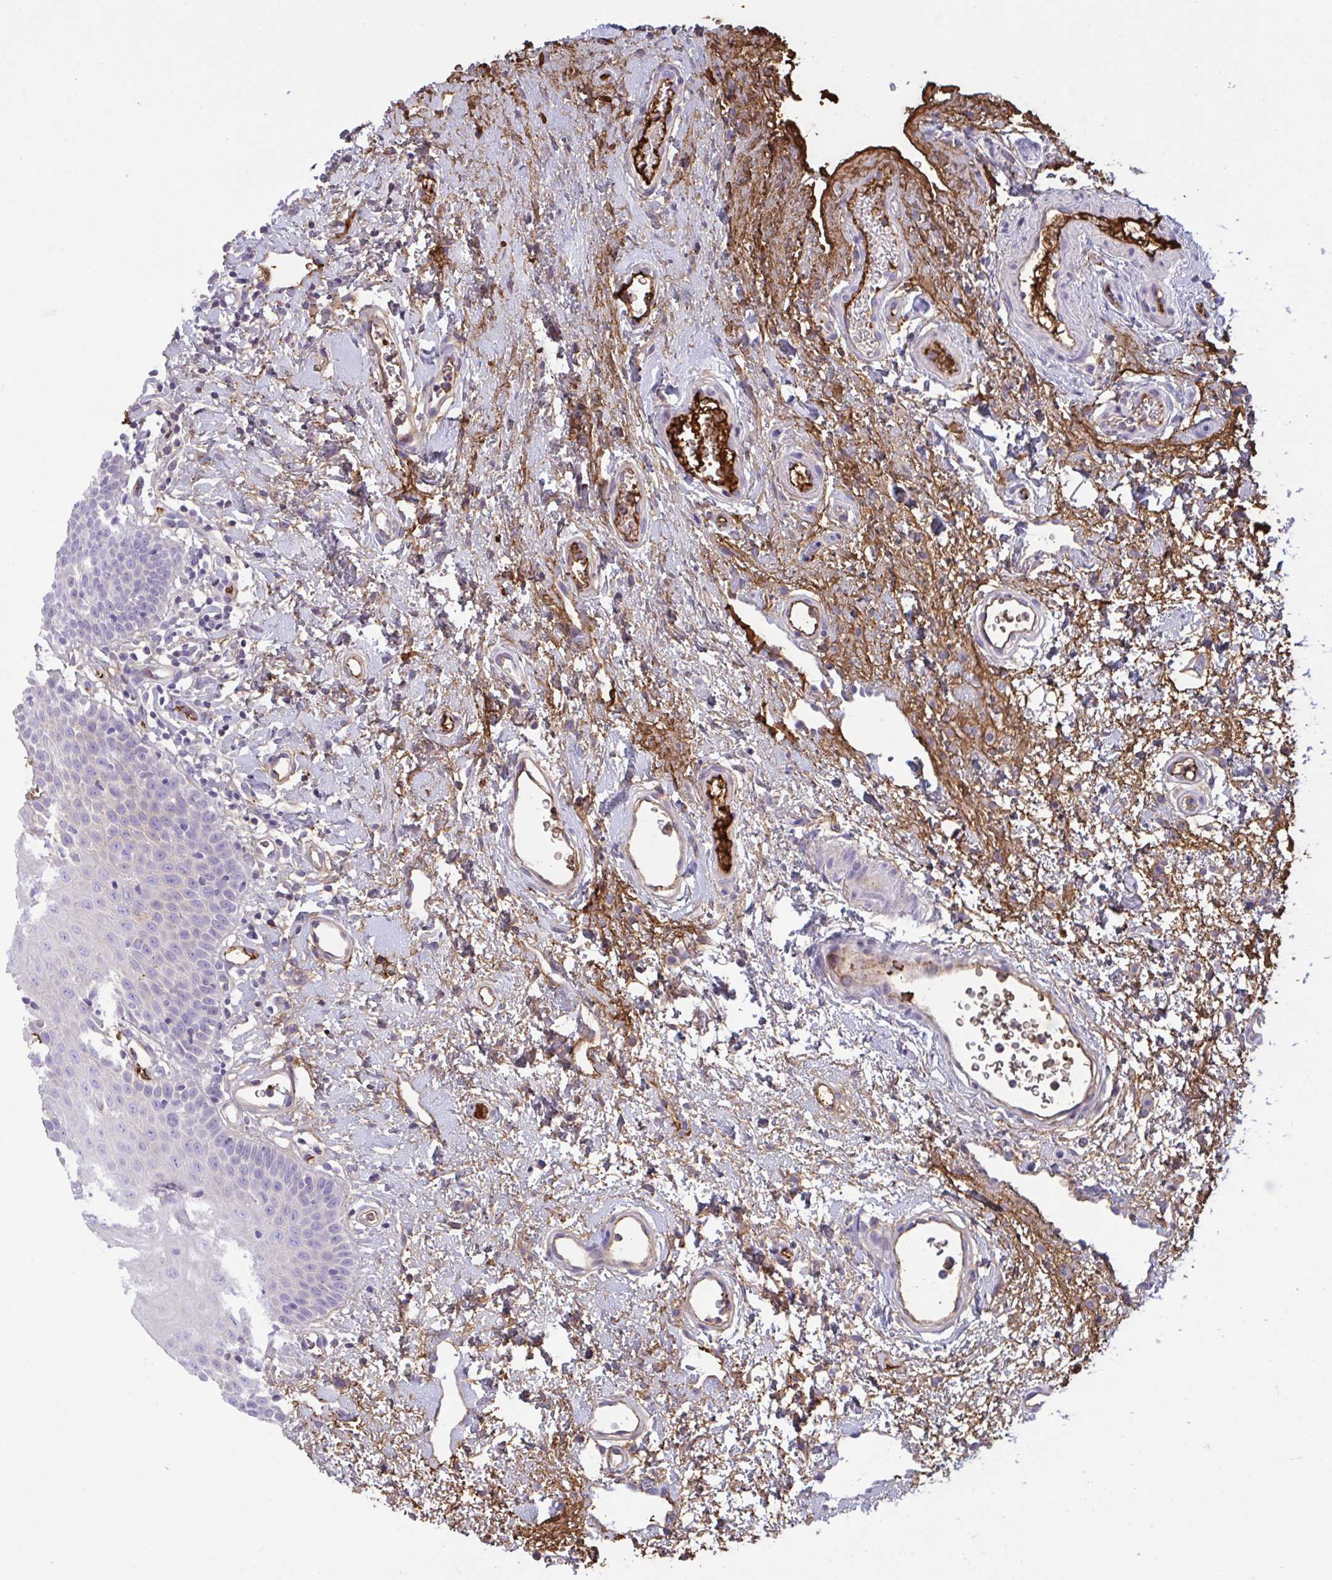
{"staining": {"intensity": "negative", "quantity": "none", "location": "none"}, "tissue": "oral mucosa", "cell_type": "Squamous epithelial cells", "image_type": "normal", "snomed": [{"axis": "morphology", "description": "Normal tissue, NOS"}, {"axis": "topography", "description": "Oral tissue"}, {"axis": "topography", "description": "Head-Neck"}], "caption": "Immunohistochemistry (IHC) micrograph of normal oral mucosa: oral mucosa stained with DAB (3,3'-diaminobenzidine) exhibits no significant protein staining in squamous epithelial cells.", "gene": "IL1R1", "patient": {"sex": "female", "age": 55}}